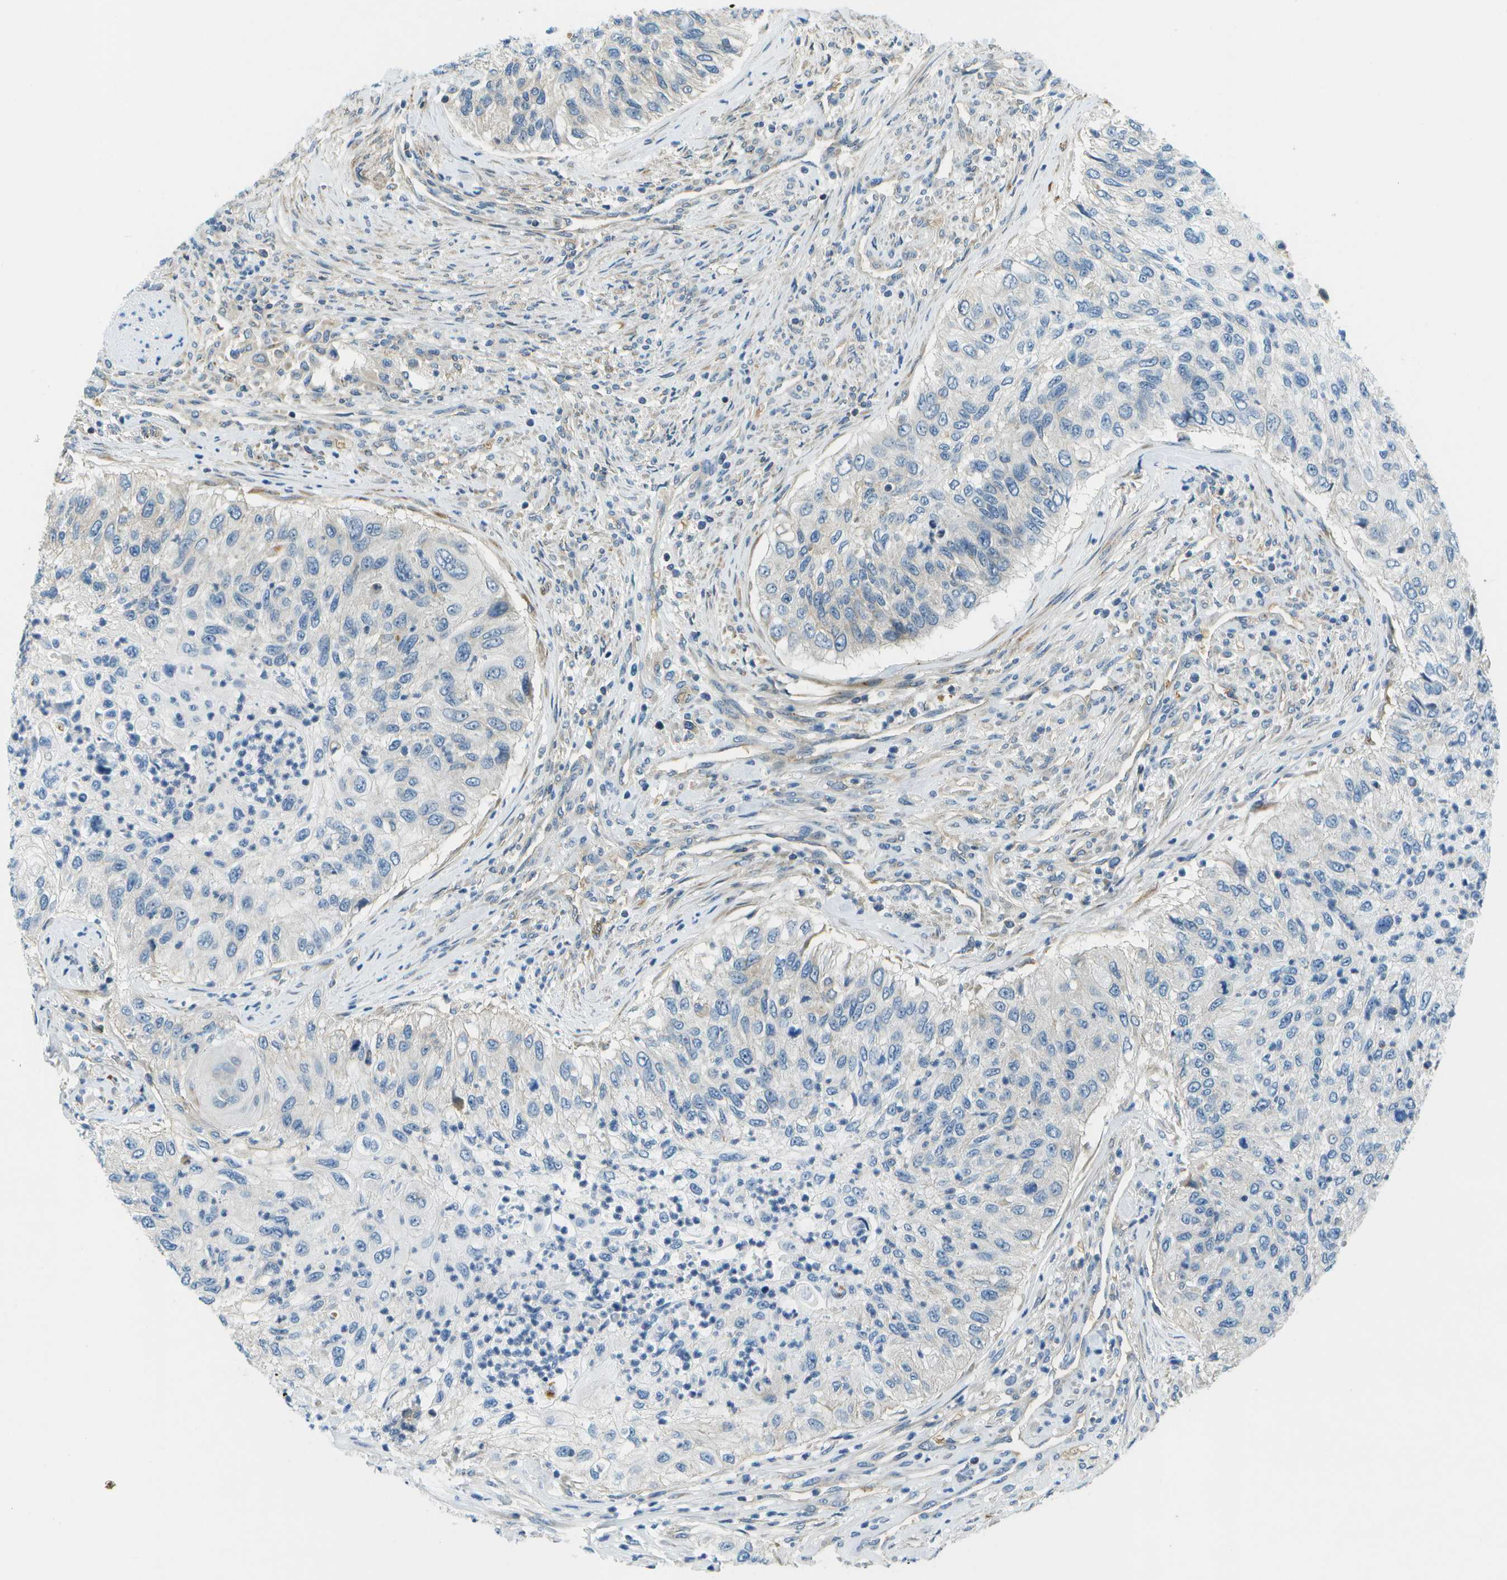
{"staining": {"intensity": "negative", "quantity": "none", "location": "none"}, "tissue": "urothelial cancer", "cell_type": "Tumor cells", "image_type": "cancer", "snomed": [{"axis": "morphology", "description": "Urothelial carcinoma, High grade"}, {"axis": "topography", "description": "Urinary bladder"}], "caption": "Immunohistochemistry of human urothelial cancer shows no positivity in tumor cells. (Stains: DAB immunohistochemistry with hematoxylin counter stain, Microscopy: brightfield microscopy at high magnification).", "gene": "CTIF", "patient": {"sex": "female", "age": 60}}